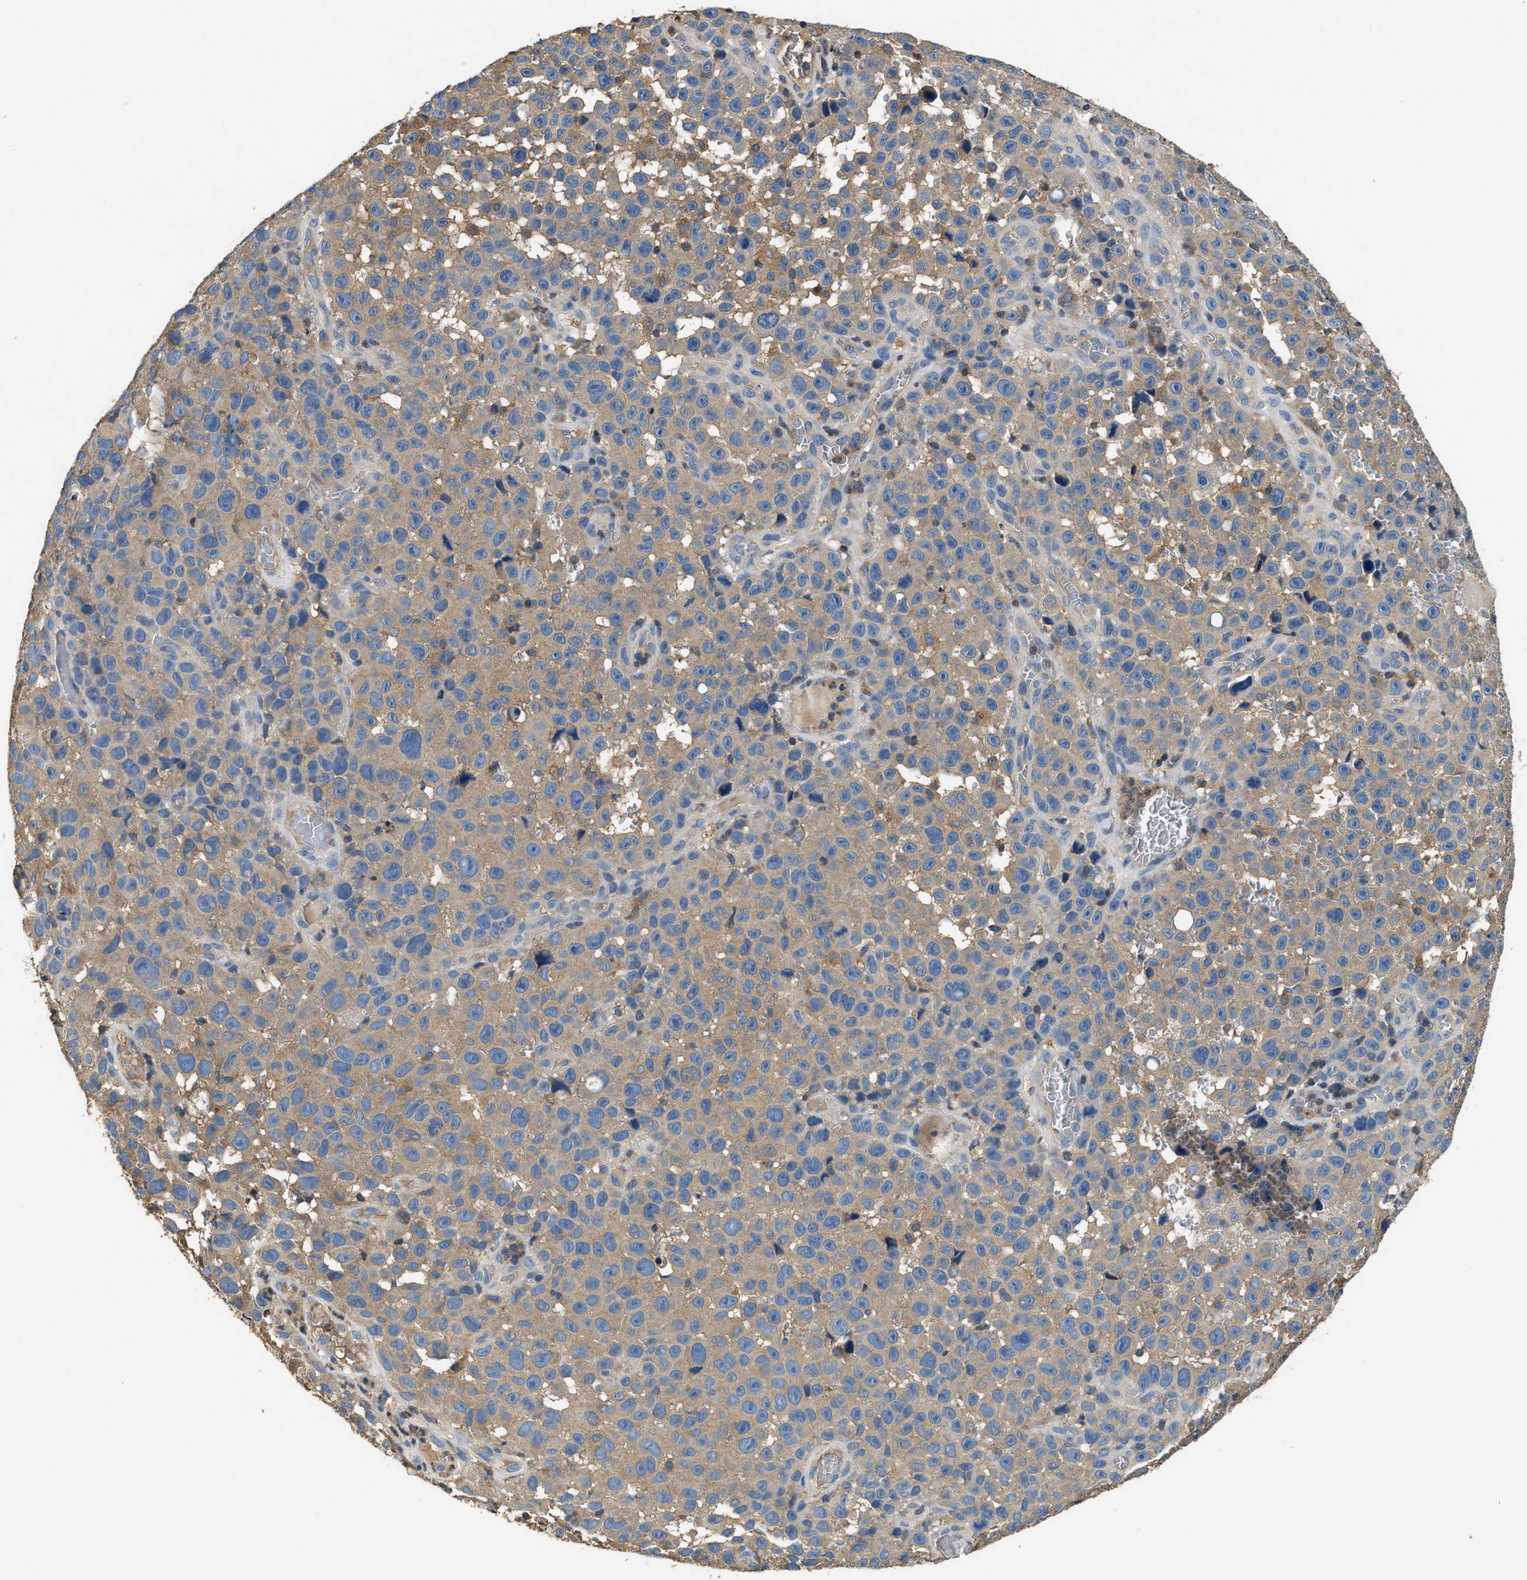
{"staining": {"intensity": "weak", "quantity": ">75%", "location": "cytoplasmic/membranous"}, "tissue": "melanoma", "cell_type": "Tumor cells", "image_type": "cancer", "snomed": [{"axis": "morphology", "description": "Malignant melanoma, NOS"}, {"axis": "topography", "description": "Skin"}], "caption": "IHC micrograph of neoplastic tissue: malignant melanoma stained using immunohistochemistry reveals low levels of weak protein expression localized specifically in the cytoplasmic/membranous of tumor cells, appearing as a cytoplasmic/membranous brown color.", "gene": "BLOC1S1", "patient": {"sex": "female", "age": 82}}